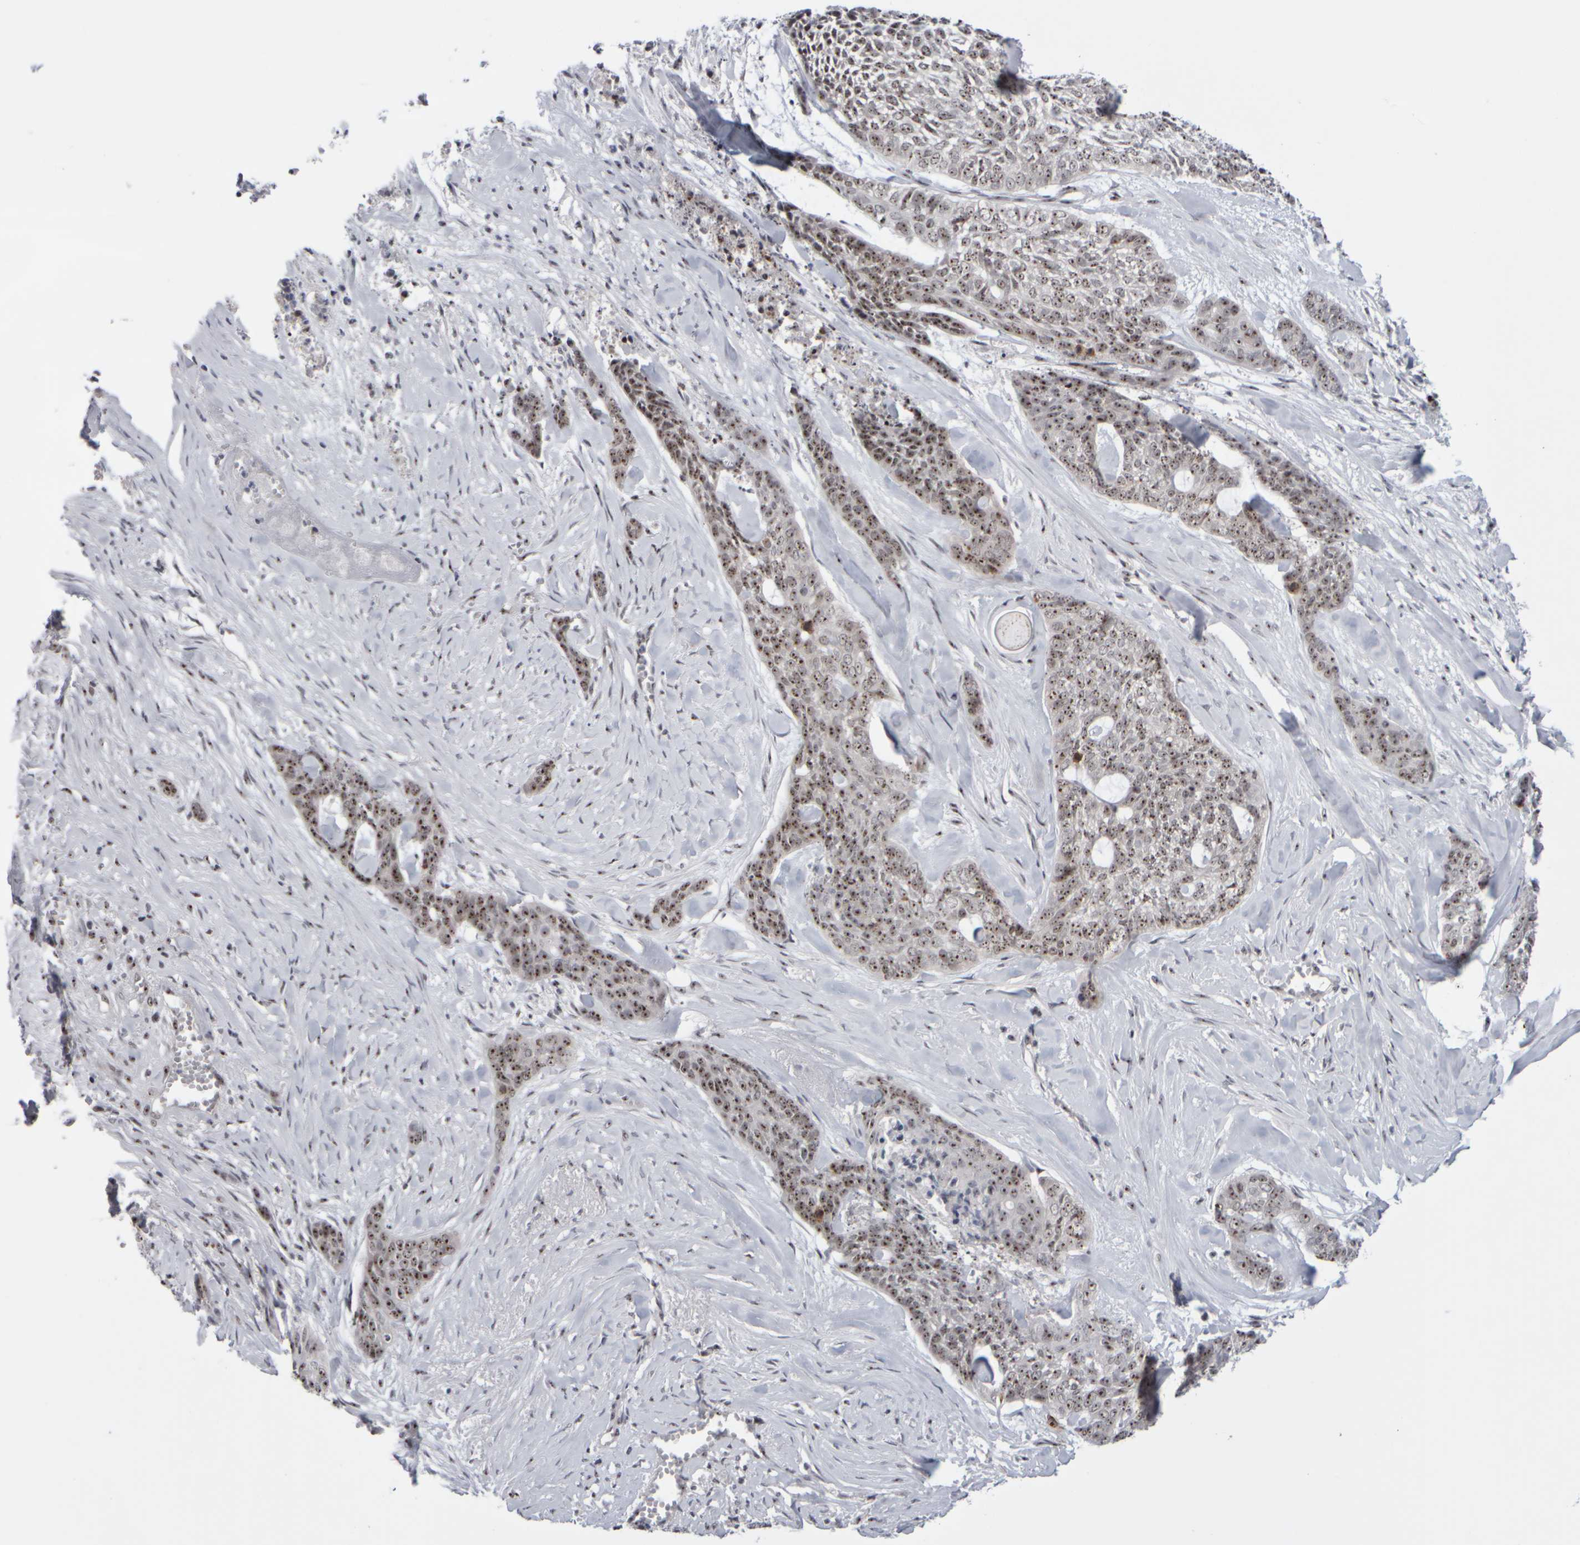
{"staining": {"intensity": "moderate", "quantity": ">75%", "location": "nuclear"}, "tissue": "skin cancer", "cell_type": "Tumor cells", "image_type": "cancer", "snomed": [{"axis": "morphology", "description": "Basal cell carcinoma"}, {"axis": "topography", "description": "Skin"}], "caption": "IHC image of human skin cancer (basal cell carcinoma) stained for a protein (brown), which demonstrates medium levels of moderate nuclear expression in about >75% of tumor cells.", "gene": "SURF6", "patient": {"sex": "female", "age": 64}}